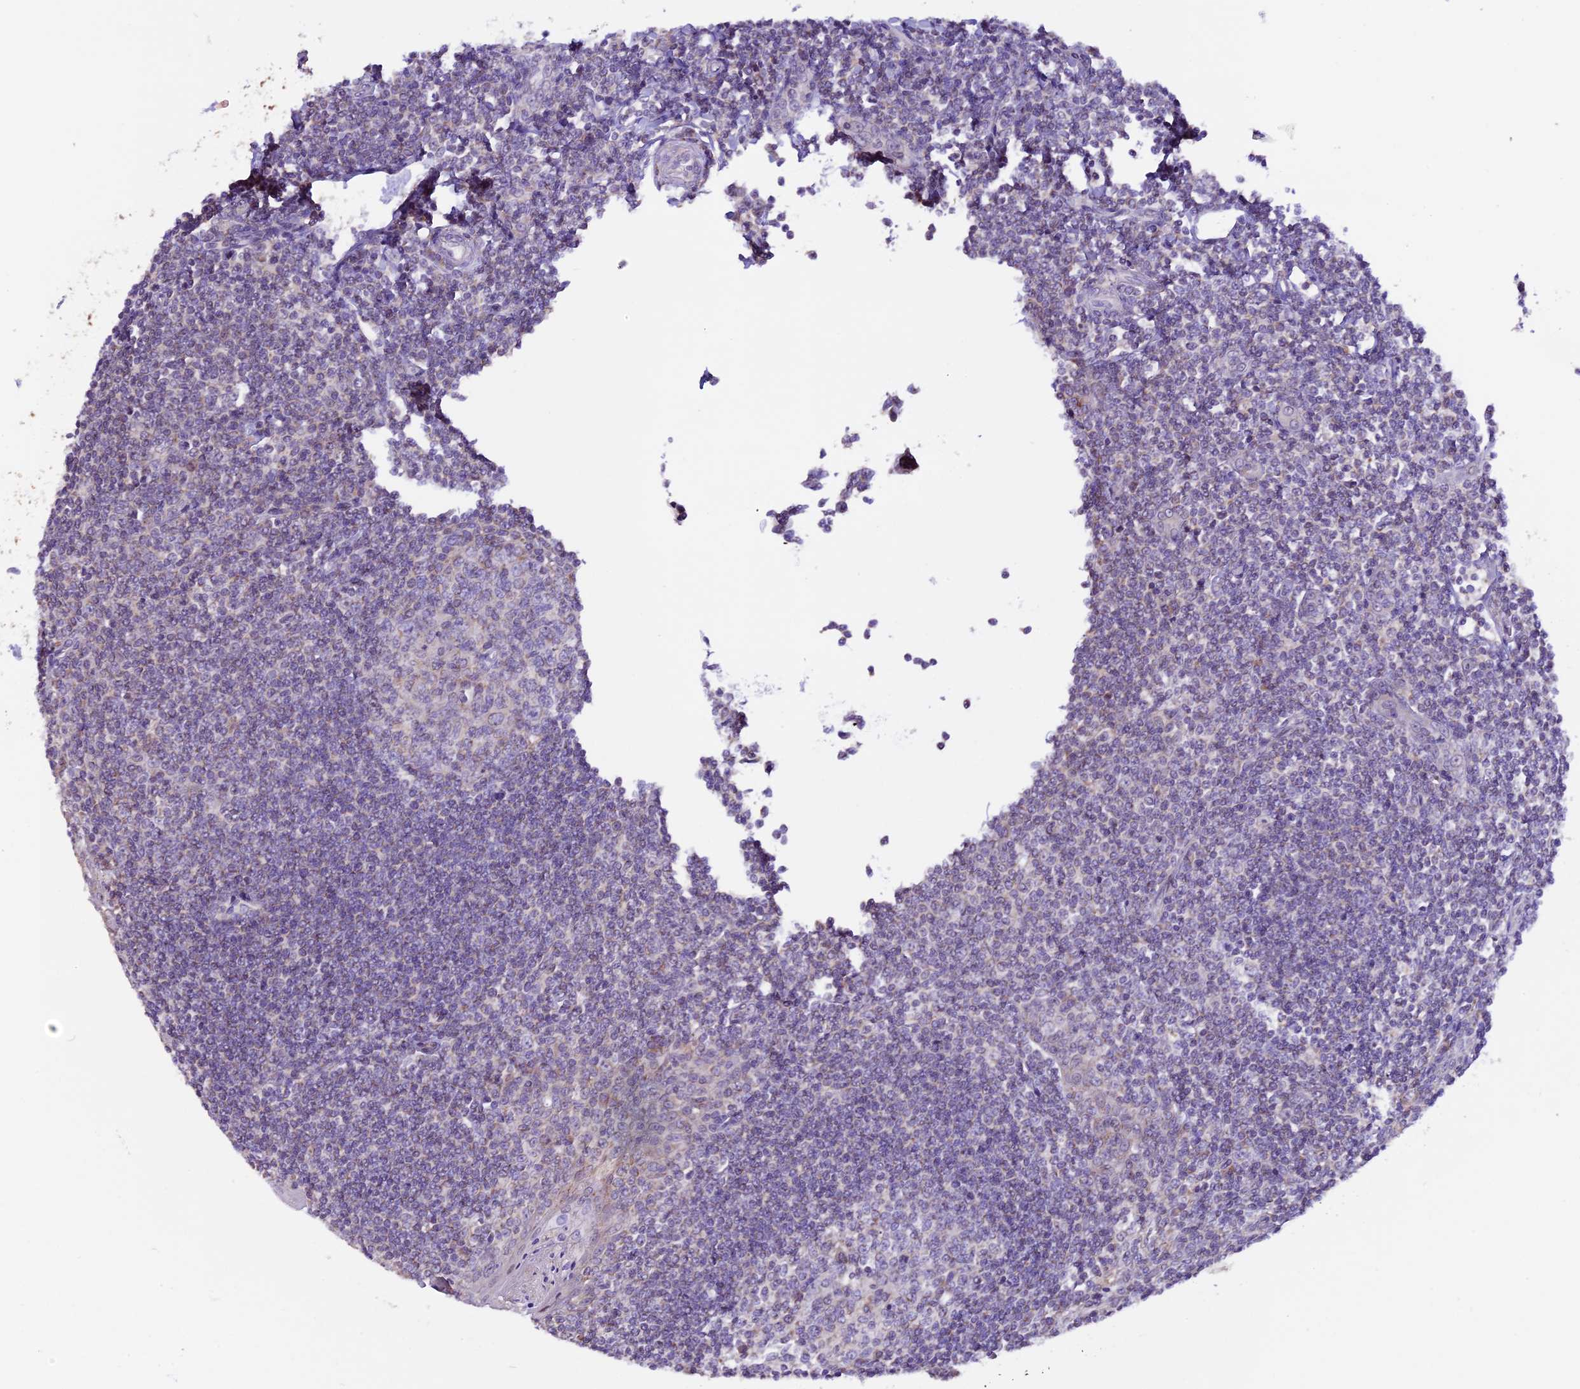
{"staining": {"intensity": "negative", "quantity": "none", "location": "none"}, "tissue": "tonsil", "cell_type": "Germinal center cells", "image_type": "normal", "snomed": [{"axis": "morphology", "description": "Normal tissue, NOS"}, {"axis": "topography", "description": "Tonsil"}], "caption": "A photomicrograph of human tonsil is negative for staining in germinal center cells. (DAB (3,3'-diaminobenzidine) immunohistochemistry (IHC), high magnification).", "gene": "DDX28", "patient": {"sex": "male", "age": 27}}